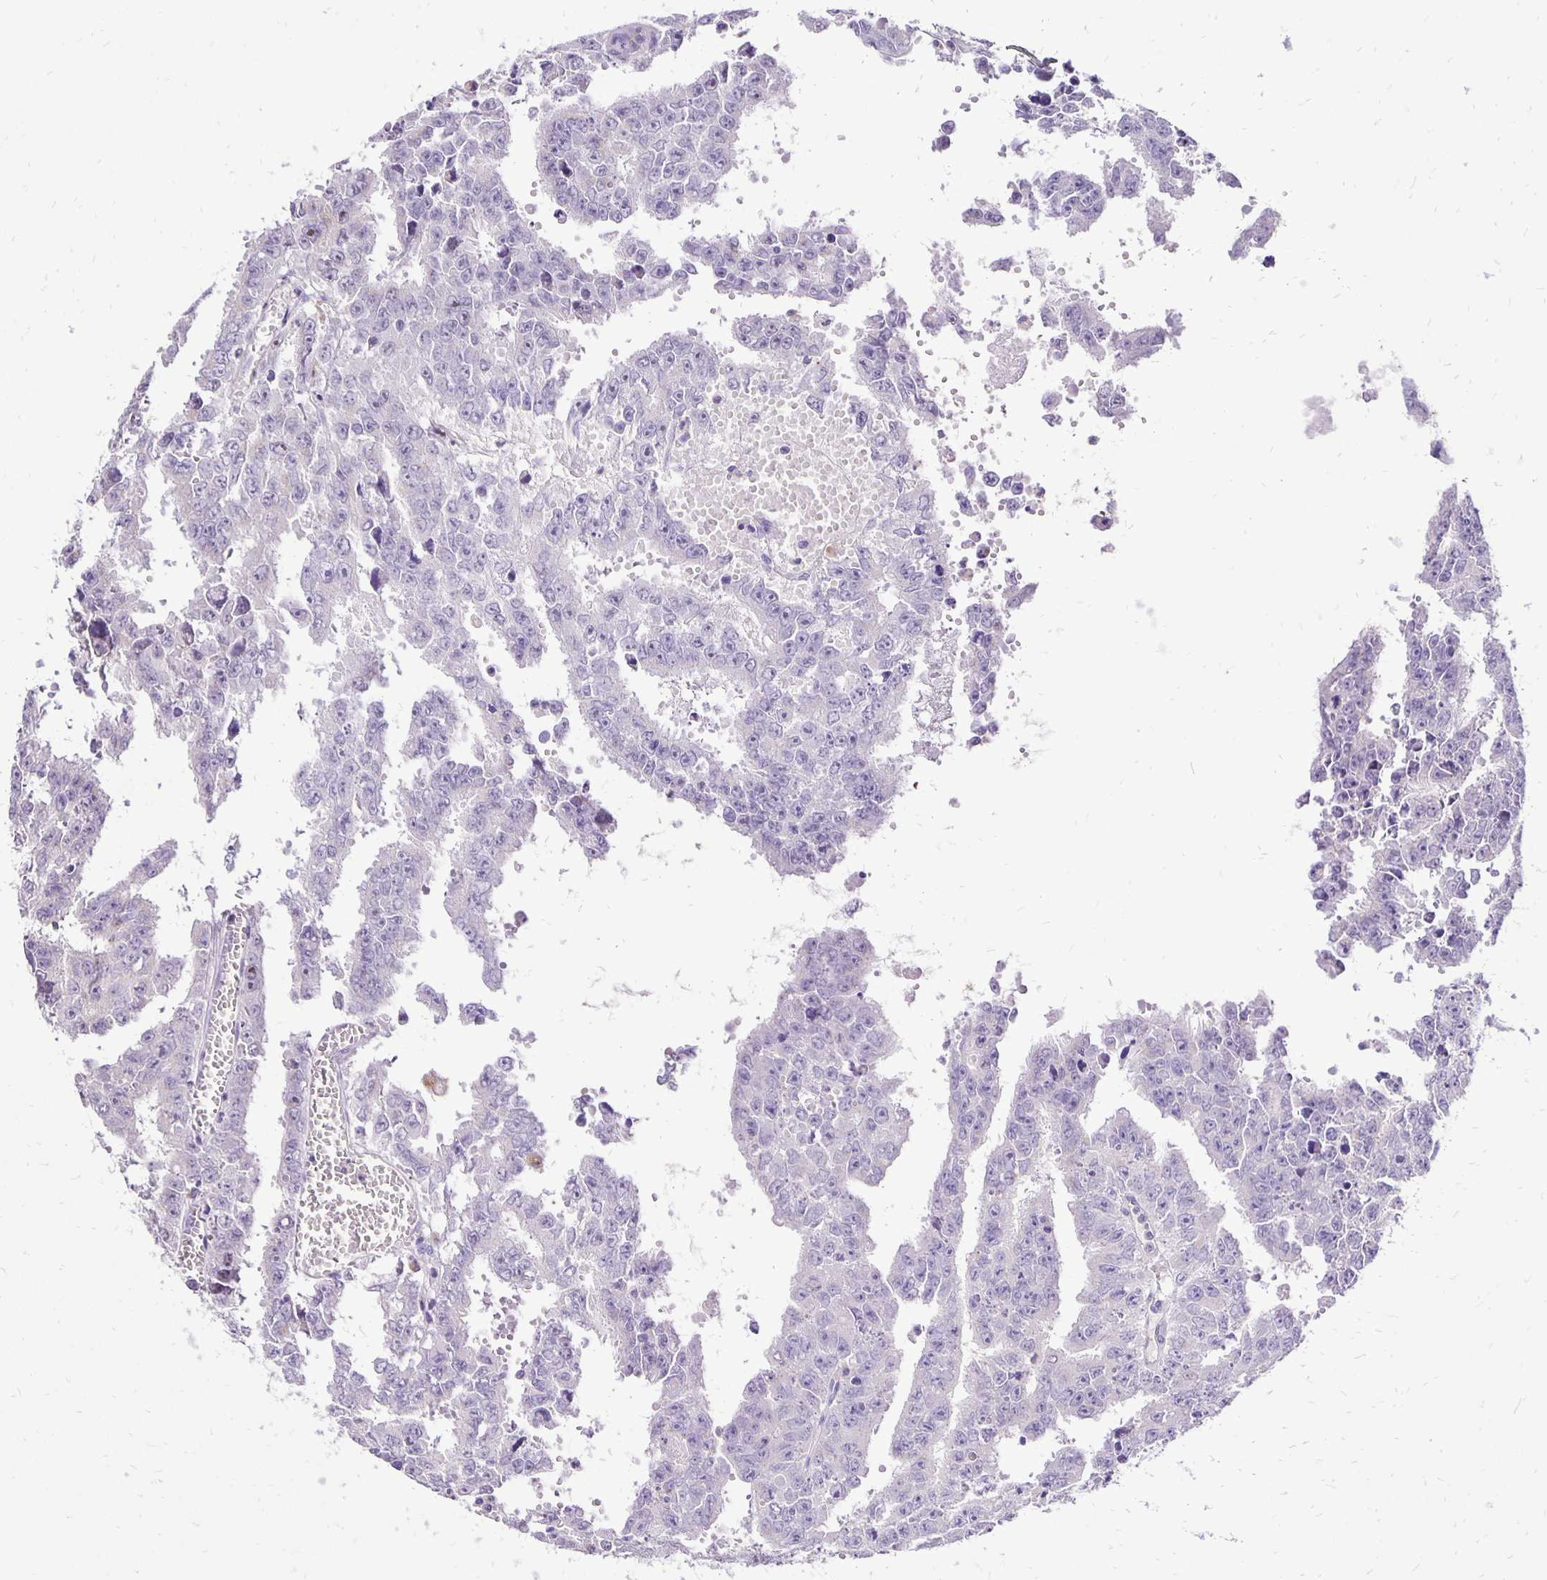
{"staining": {"intensity": "negative", "quantity": "none", "location": "none"}, "tissue": "testis cancer", "cell_type": "Tumor cells", "image_type": "cancer", "snomed": [{"axis": "morphology", "description": "Carcinoma, Embryonal, NOS"}, {"axis": "morphology", "description": "Teratoma, malignant, NOS"}, {"axis": "topography", "description": "Testis"}], "caption": "Image shows no significant protein expression in tumor cells of embryonal carcinoma (testis). Brightfield microscopy of immunohistochemistry stained with DAB (3,3'-diaminobenzidine) (brown) and hematoxylin (blue), captured at high magnification.", "gene": "EIF5A", "patient": {"sex": "male", "age": 24}}